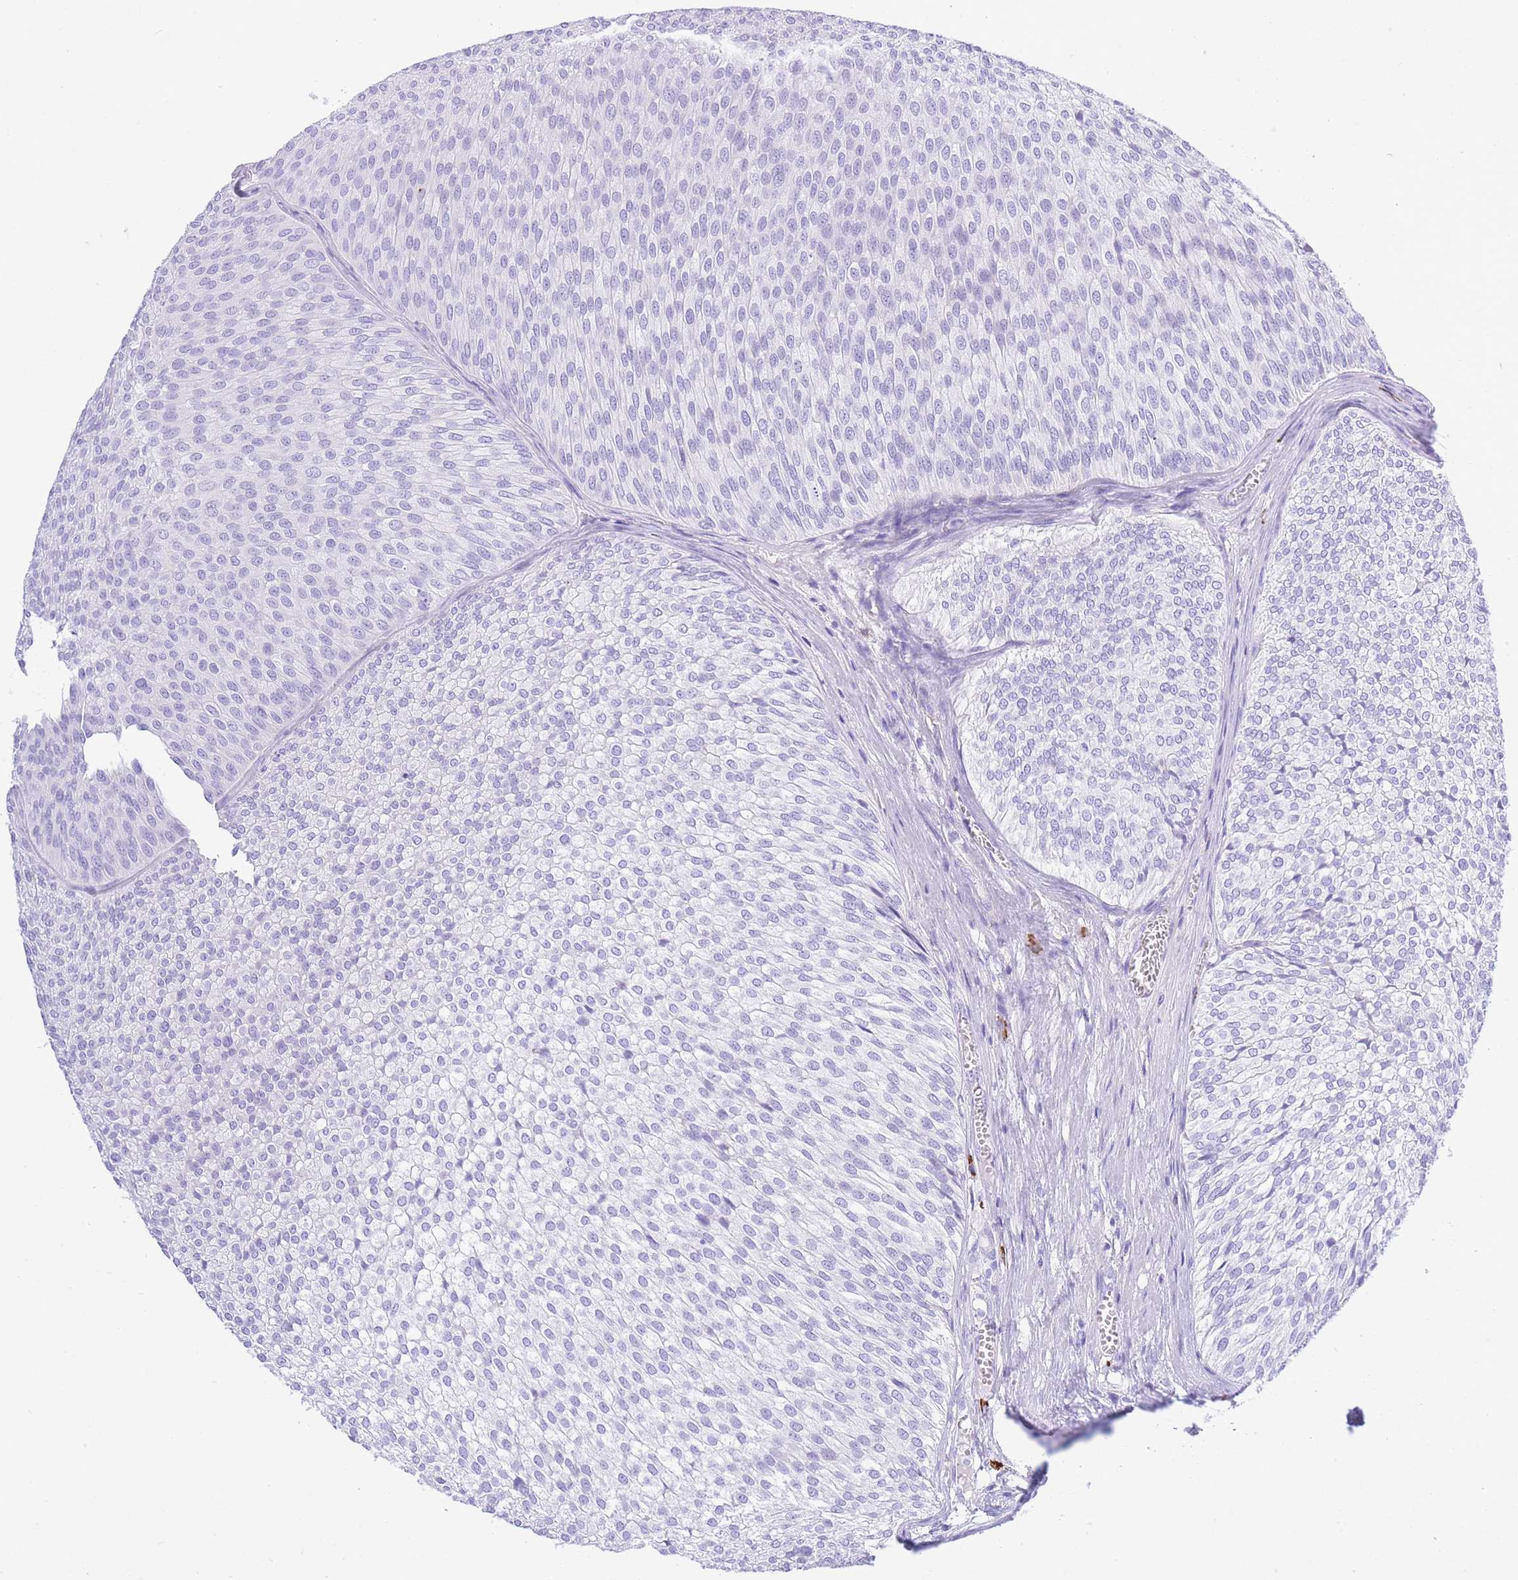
{"staining": {"intensity": "negative", "quantity": "none", "location": "none"}, "tissue": "urothelial cancer", "cell_type": "Tumor cells", "image_type": "cancer", "snomed": [{"axis": "morphology", "description": "Urothelial carcinoma, Low grade"}, {"axis": "topography", "description": "Urinary bladder"}], "caption": "Tumor cells are negative for brown protein staining in low-grade urothelial carcinoma.", "gene": "ZFP62", "patient": {"sex": "male", "age": 91}}